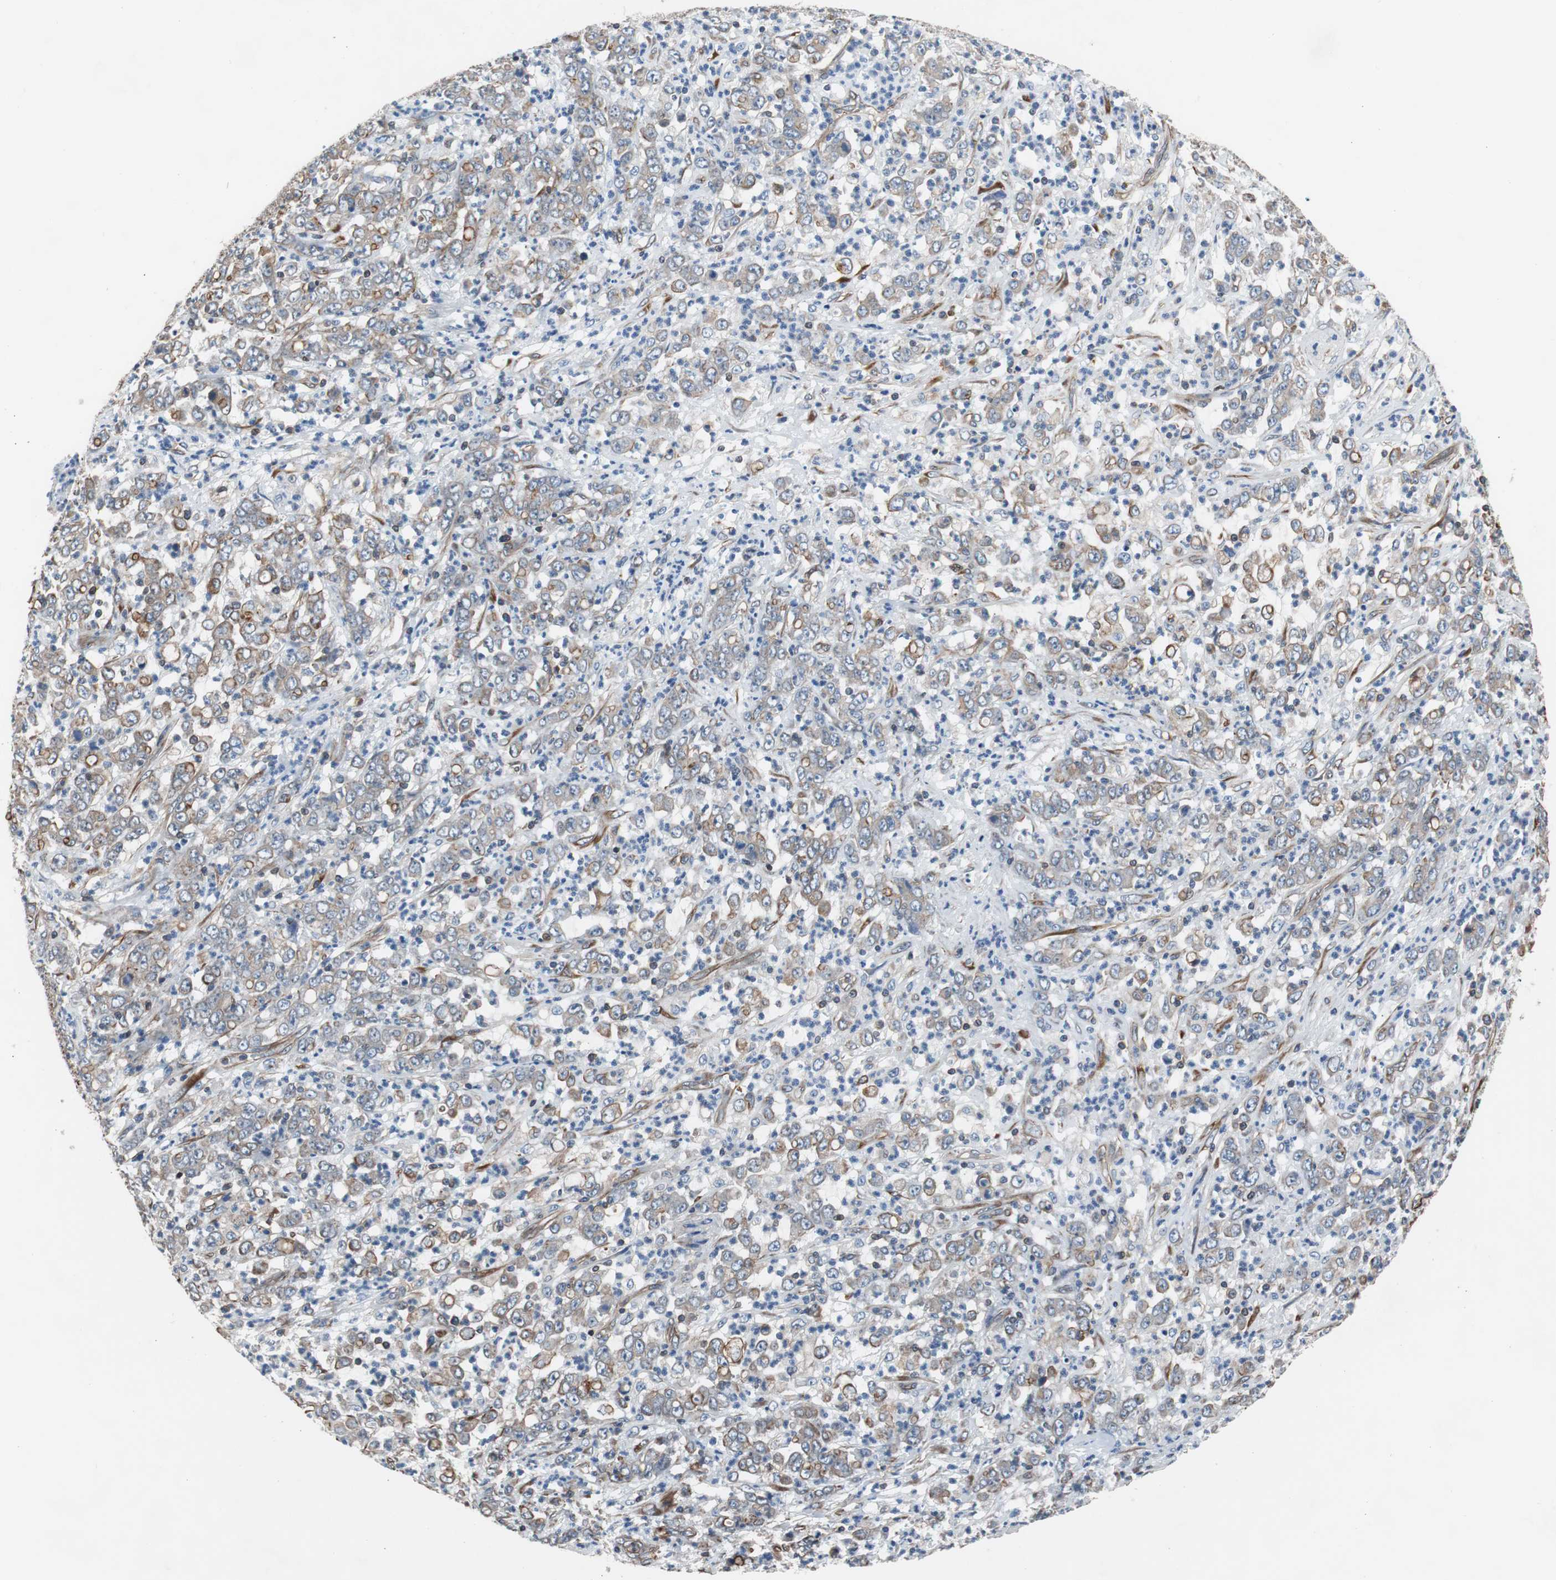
{"staining": {"intensity": "weak", "quantity": "25%-75%", "location": "cytoplasmic/membranous"}, "tissue": "stomach cancer", "cell_type": "Tumor cells", "image_type": "cancer", "snomed": [{"axis": "morphology", "description": "Adenocarcinoma, NOS"}, {"axis": "topography", "description": "Stomach, lower"}], "caption": "DAB (3,3'-diaminobenzidine) immunohistochemical staining of human stomach cancer displays weak cytoplasmic/membranous protein expression in approximately 25%-75% of tumor cells.", "gene": "KIF3B", "patient": {"sex": "female", "age": 71}}